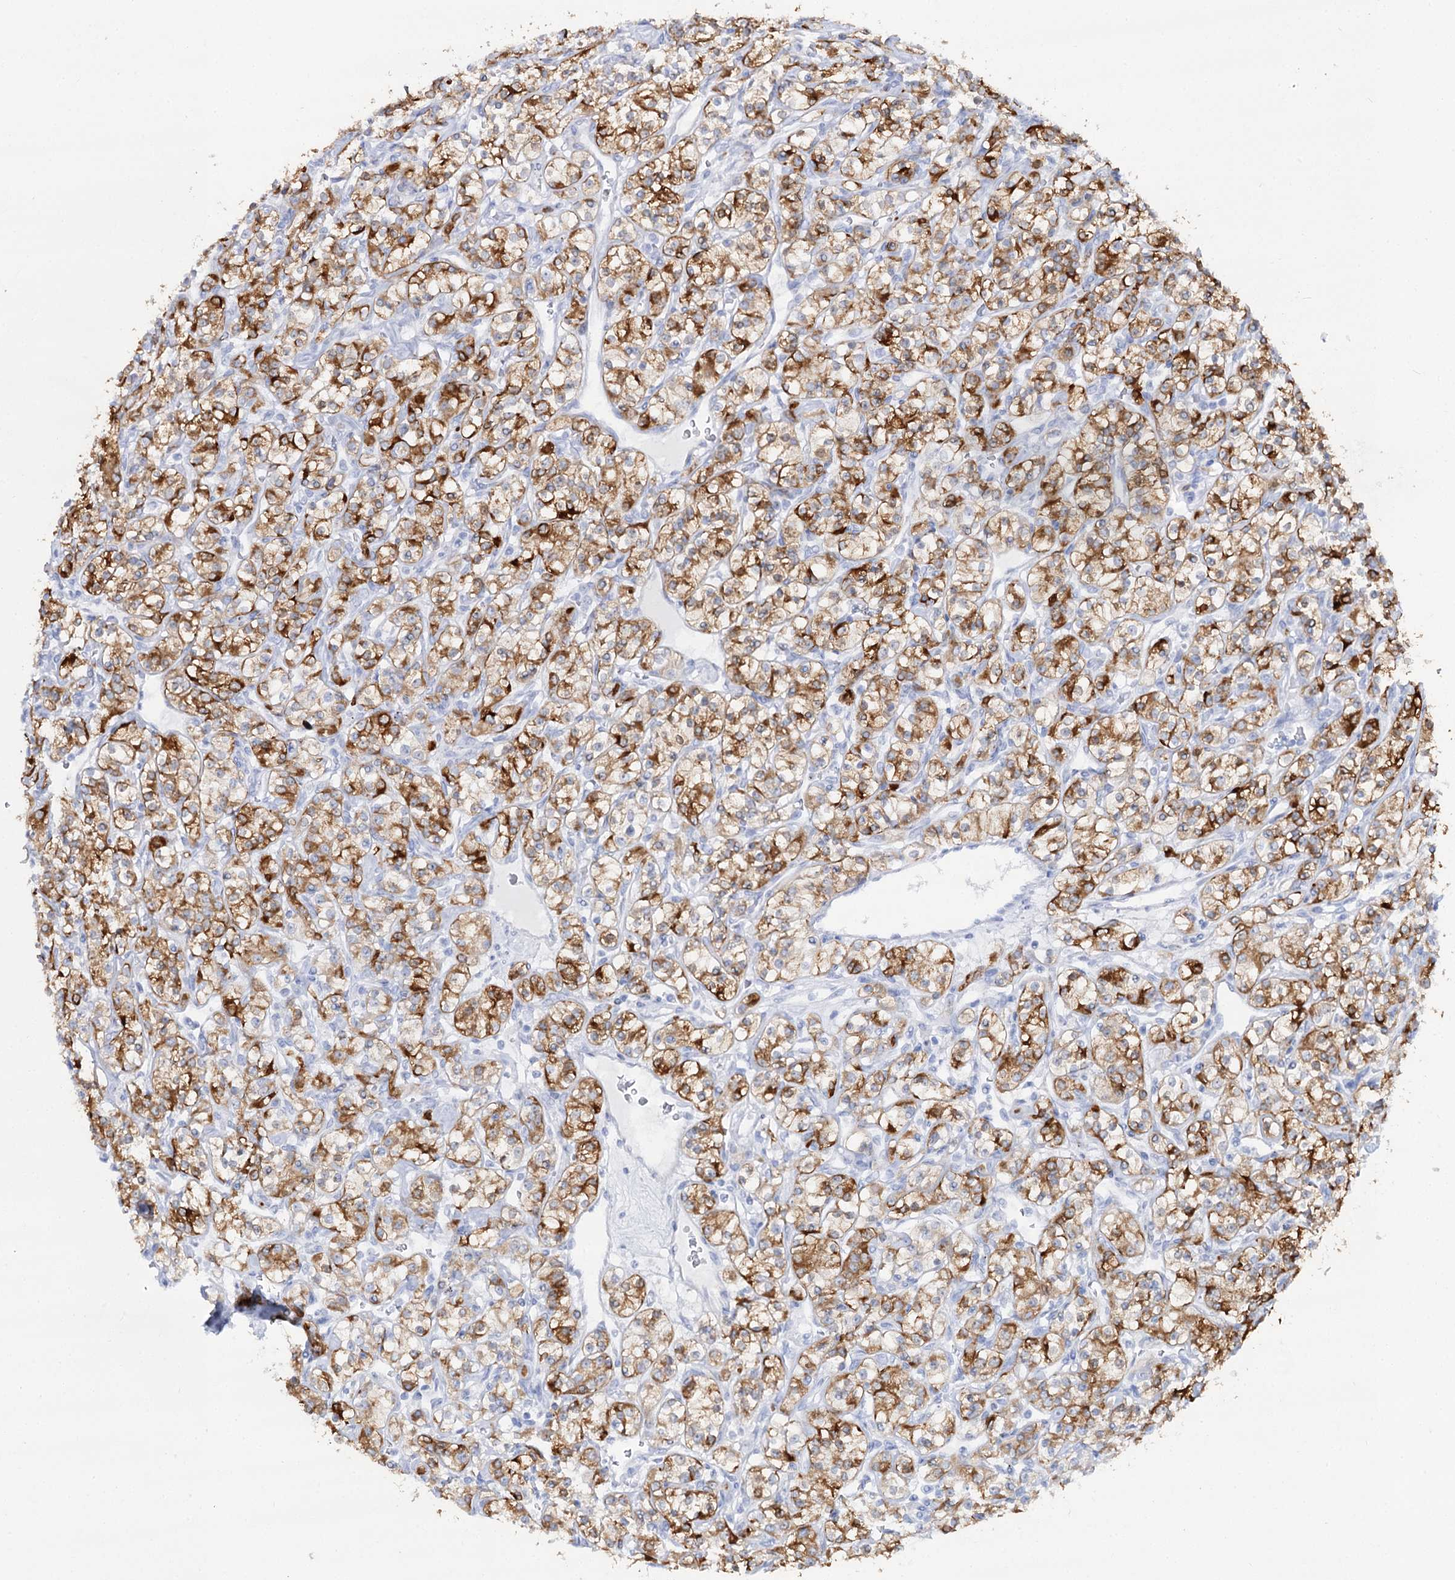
{"staining": {"intensity": "strong", "quantity": ">75%", "location": "cytoplasmic/membranous"}, "tissue": "renal cancer", "cell_type": "Tumor cells", "image_type": "cancer", "snomed": [{"axis": "morphology", "description": "Adenocarcinoma, NOS"}, {"axis": "topography", "description": "Kidney"}], "caption": "A high amount of strong cytoplasmic/membranous expression is appreciated in approximately >75% of tumor cells in renal cancer (adenocarcinoma) tissue.", "gene": "SLC3A1", "patient": {"sex": "male", "age": 77}}